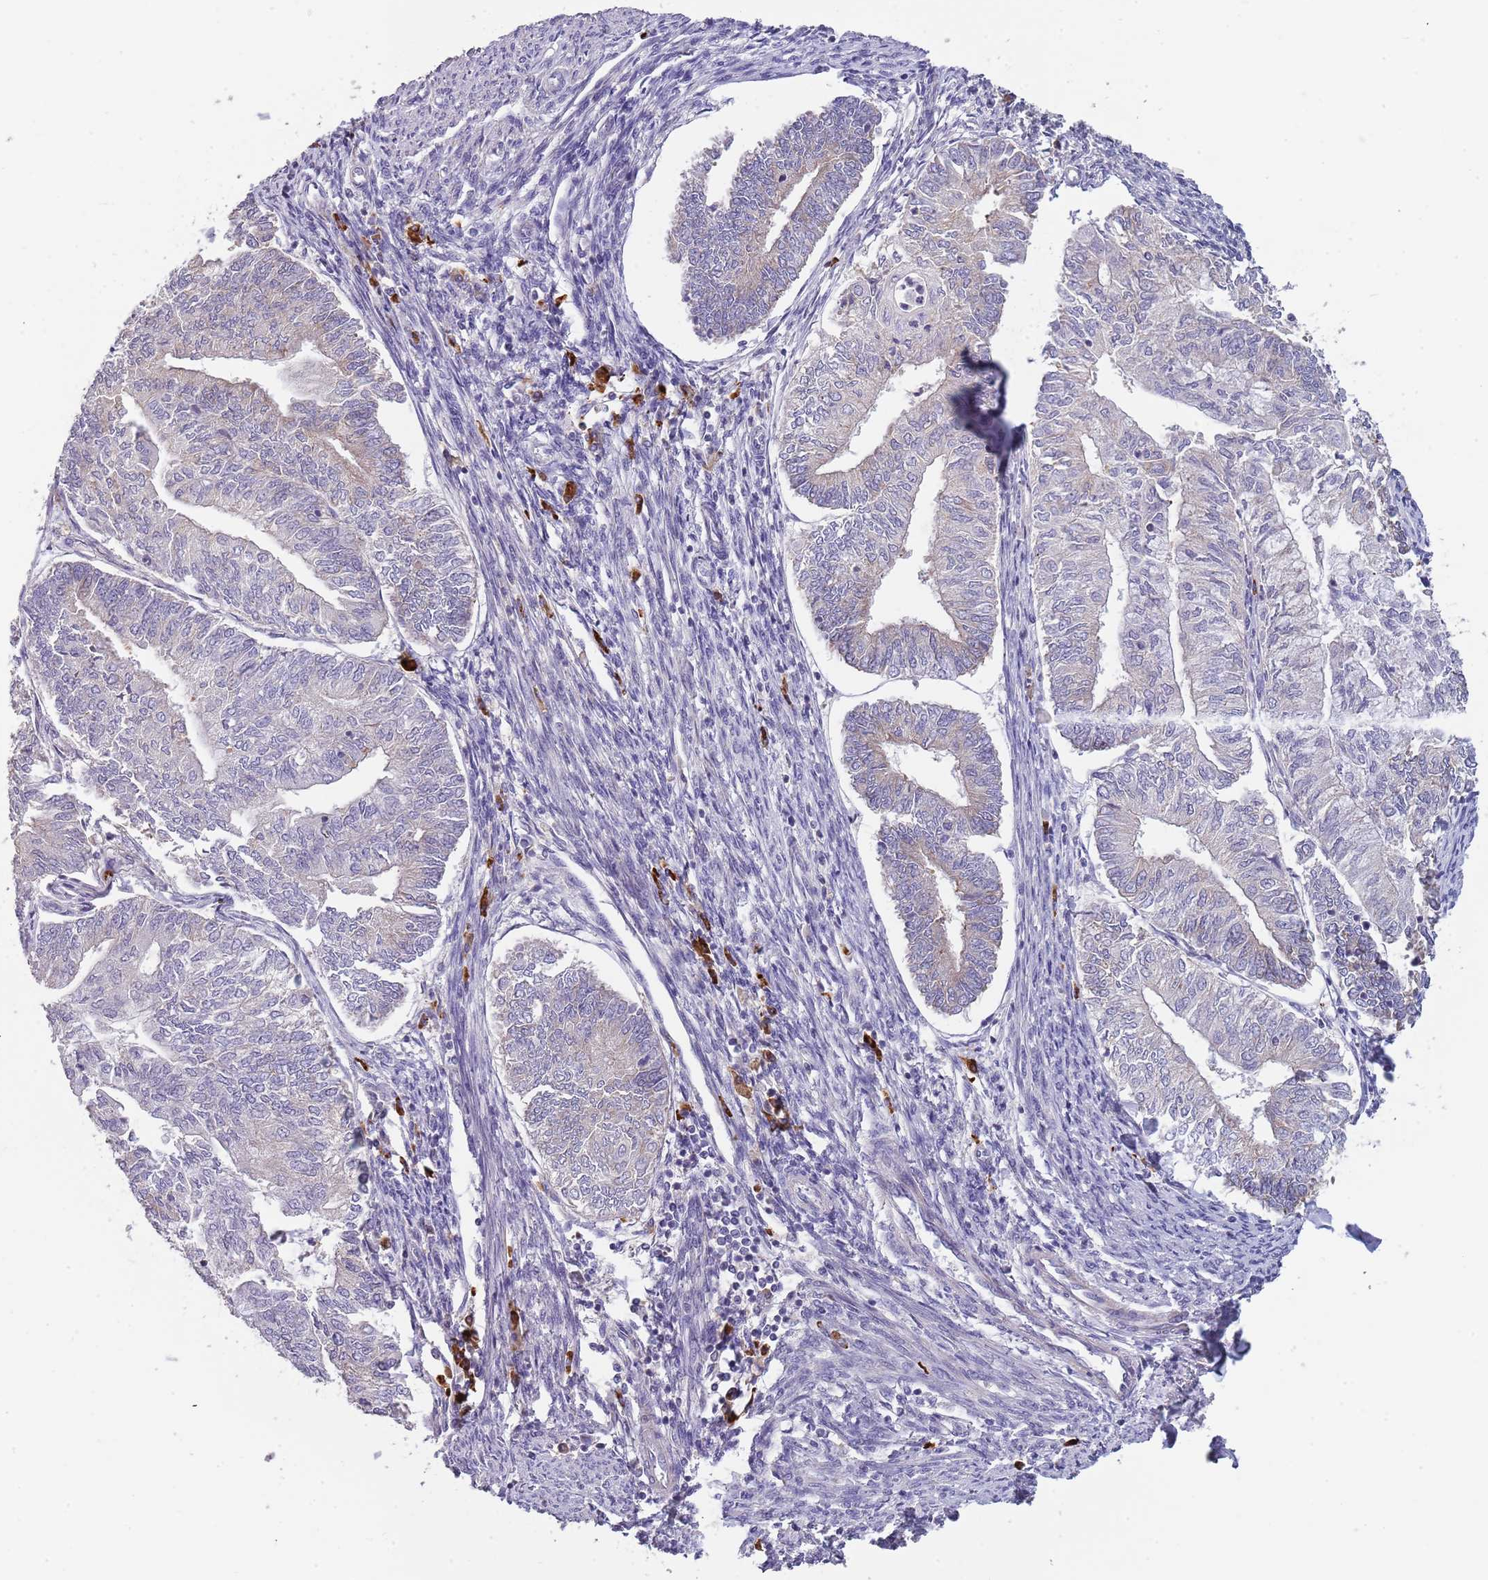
{"staining": {"intensity": "weak", "quantity": "25%-75%", "location": "cytoplasmic/membranous"}, "tissue": "smooth muscle", "cell_type": "Smooth muscle cells", "image_type": "normal", "snomed": [{"axis": "morphology", "description": "Normal tissue, NOS"}, {"axis": "topography", "description": "Smooth muscle"}, {"axis": "topography", "description": "Uterus"}], "caption": "Protein expression analysis of benign human smooth muscle reveals weak cytoplasmic/membranous staining in about 25%-75% of smooth muscle cells. Immunohistochemistry stains the protein in brown and the nuclei are stained blue.", "gene": "SUSD1", "patient": {"sex": "female", "age": 59}}